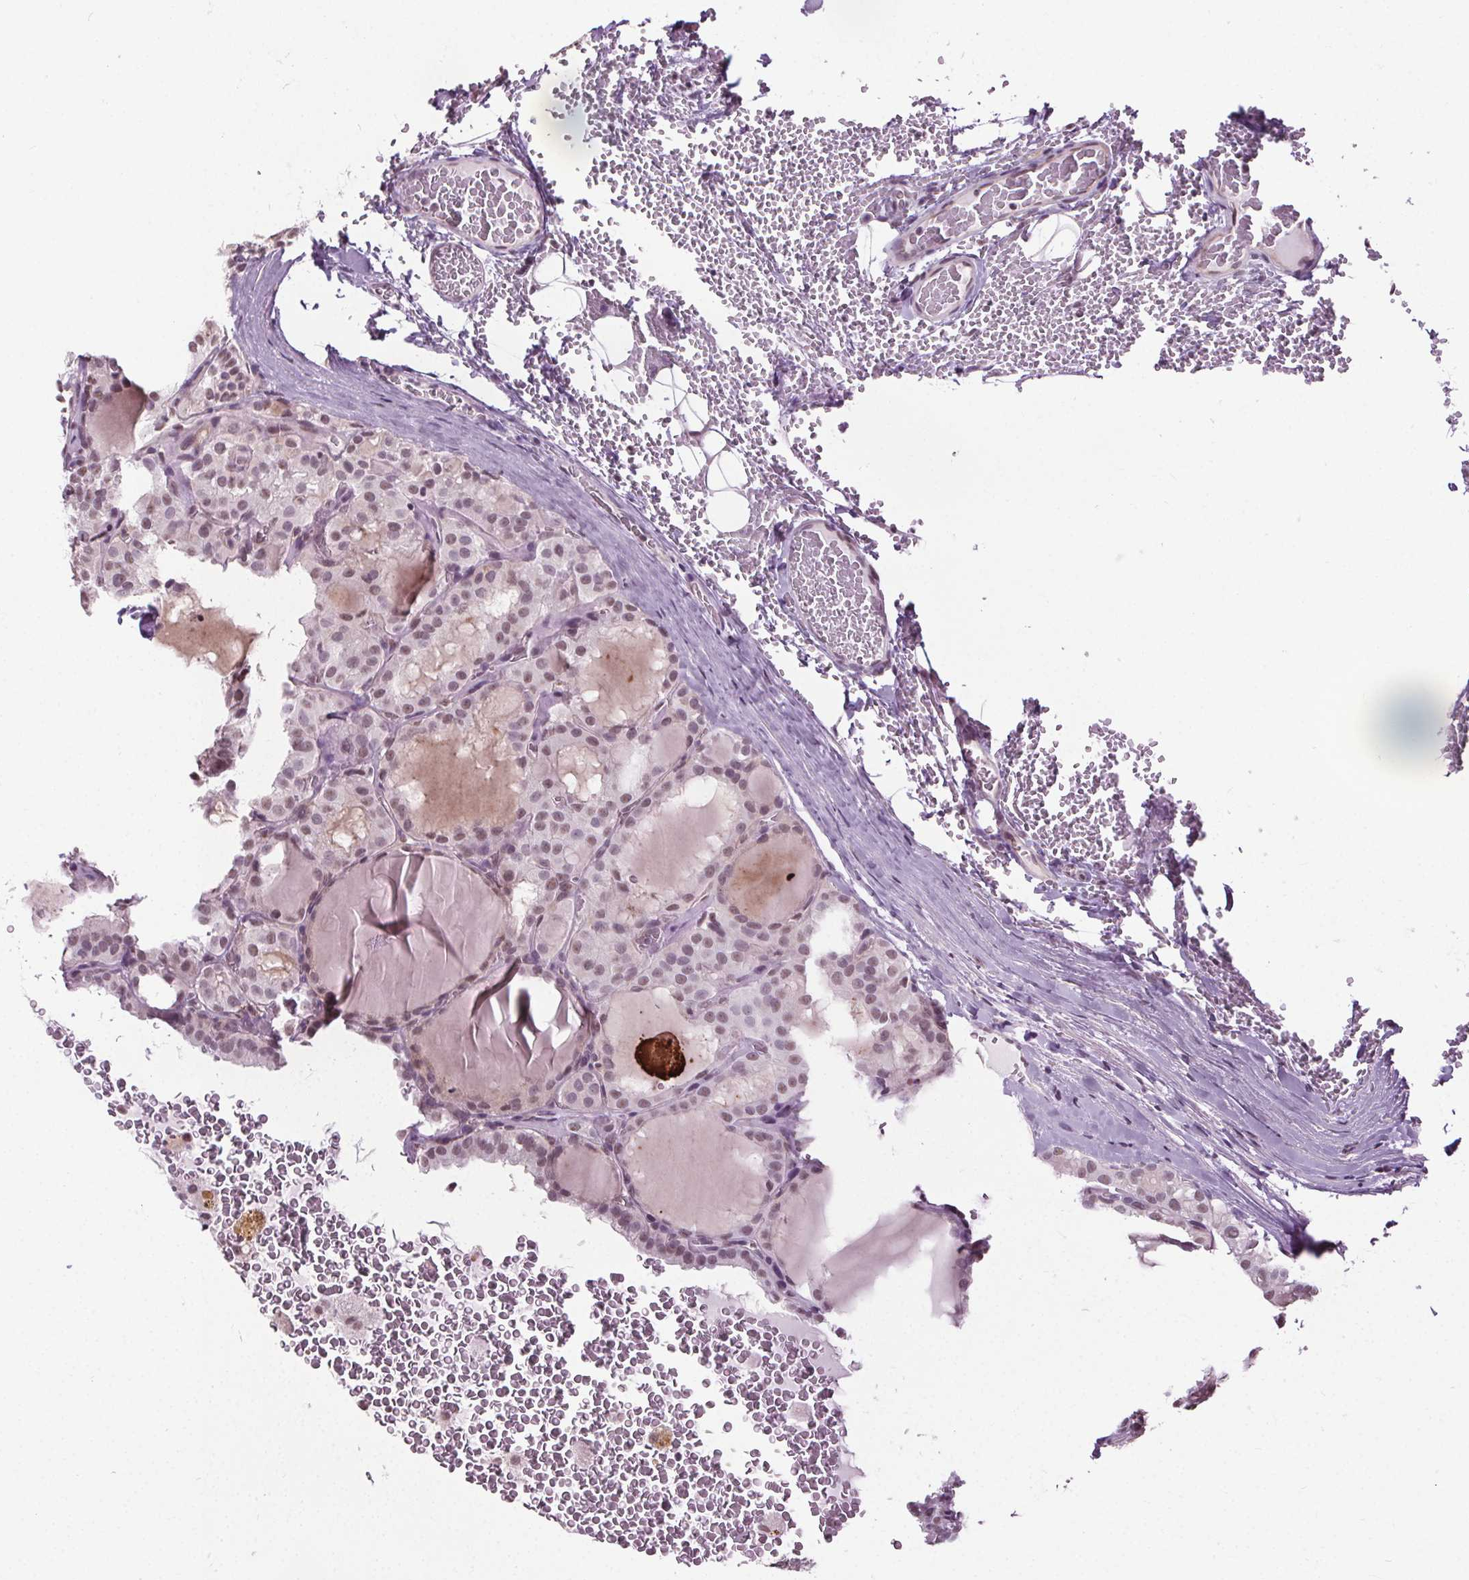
{"staining": {"intensity": "weak", "quantity": "<25%", "location": "nuclear"}, "tissue": "thyroid cancer", "cell_type": "Tumor cells", "image_type": "cancer", "snomed": [{"axis": "morphology", "description": "Papillary adenocarcinoma, NOS"}, {"axis": "topography", "description": "Thyroid gland"}], "caption": "Thyroid cancer (papillary adenocarcinoma) was stained to show a protein in brown. There is no significant positivity in tumor cells.", "gene": "CEBPA", "patient": {"sex": "male", "age": 20}}